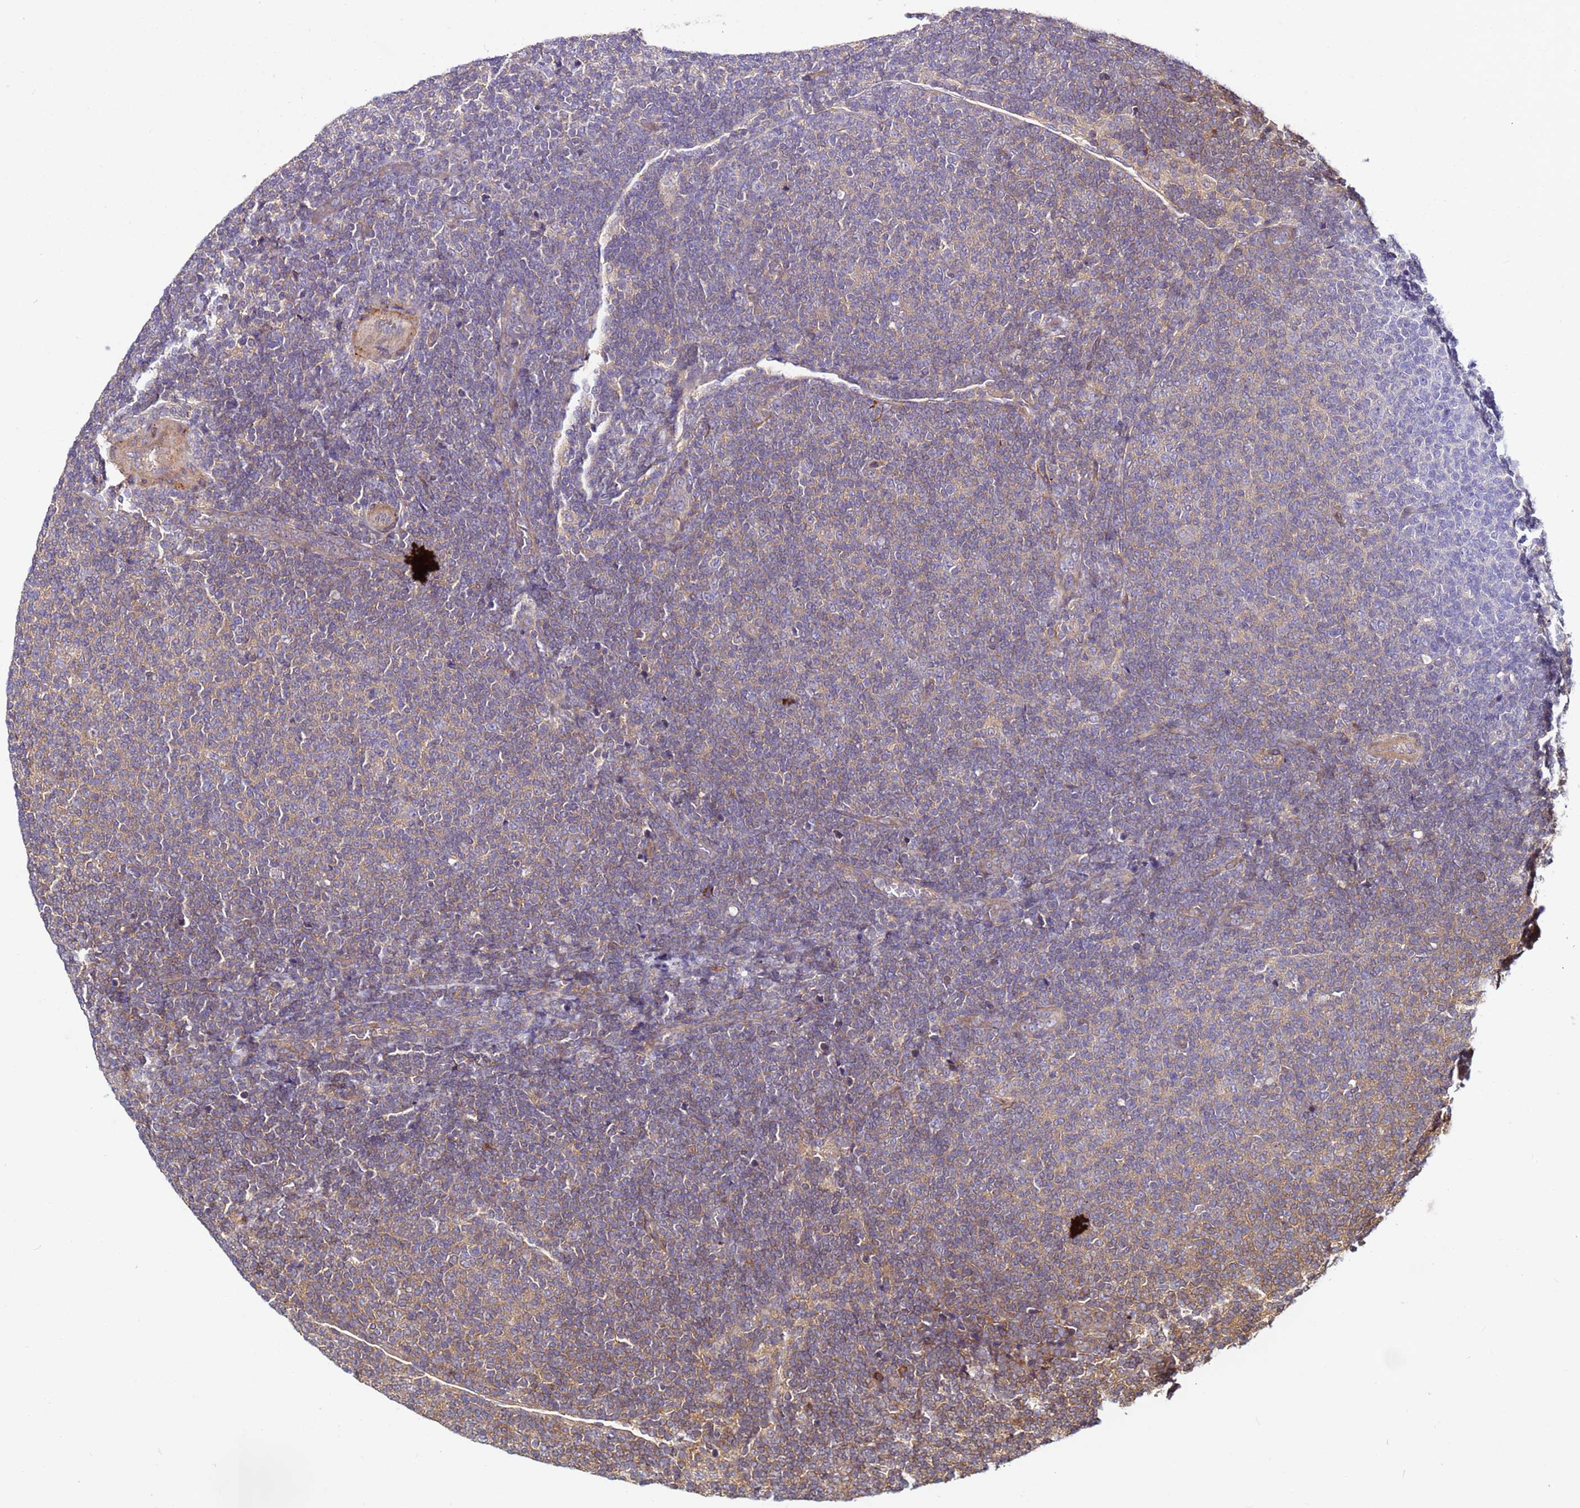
{"staining": {"intensity": "weak", "quantity": "25%-75%", "location": "cytoplasmic/membranous"}, "tissue": "lymphoma", "cell_type": "Tumor cells", "image_type": "cancer", "snomed": [{"axis": "morphology", "description": "Malignant lymphoma, non-Hodgkin's type, Low grade"}, {"axis": "topography", "description": "Lymph node"}], "caption": "Human lymphoma stained with a brown dye shows weak cytoplasmic/membranous positive expression in approximately 25%-75% of tumor cells.", "gene": "STK38", "patient": {"sex": "male", "age": 66}}